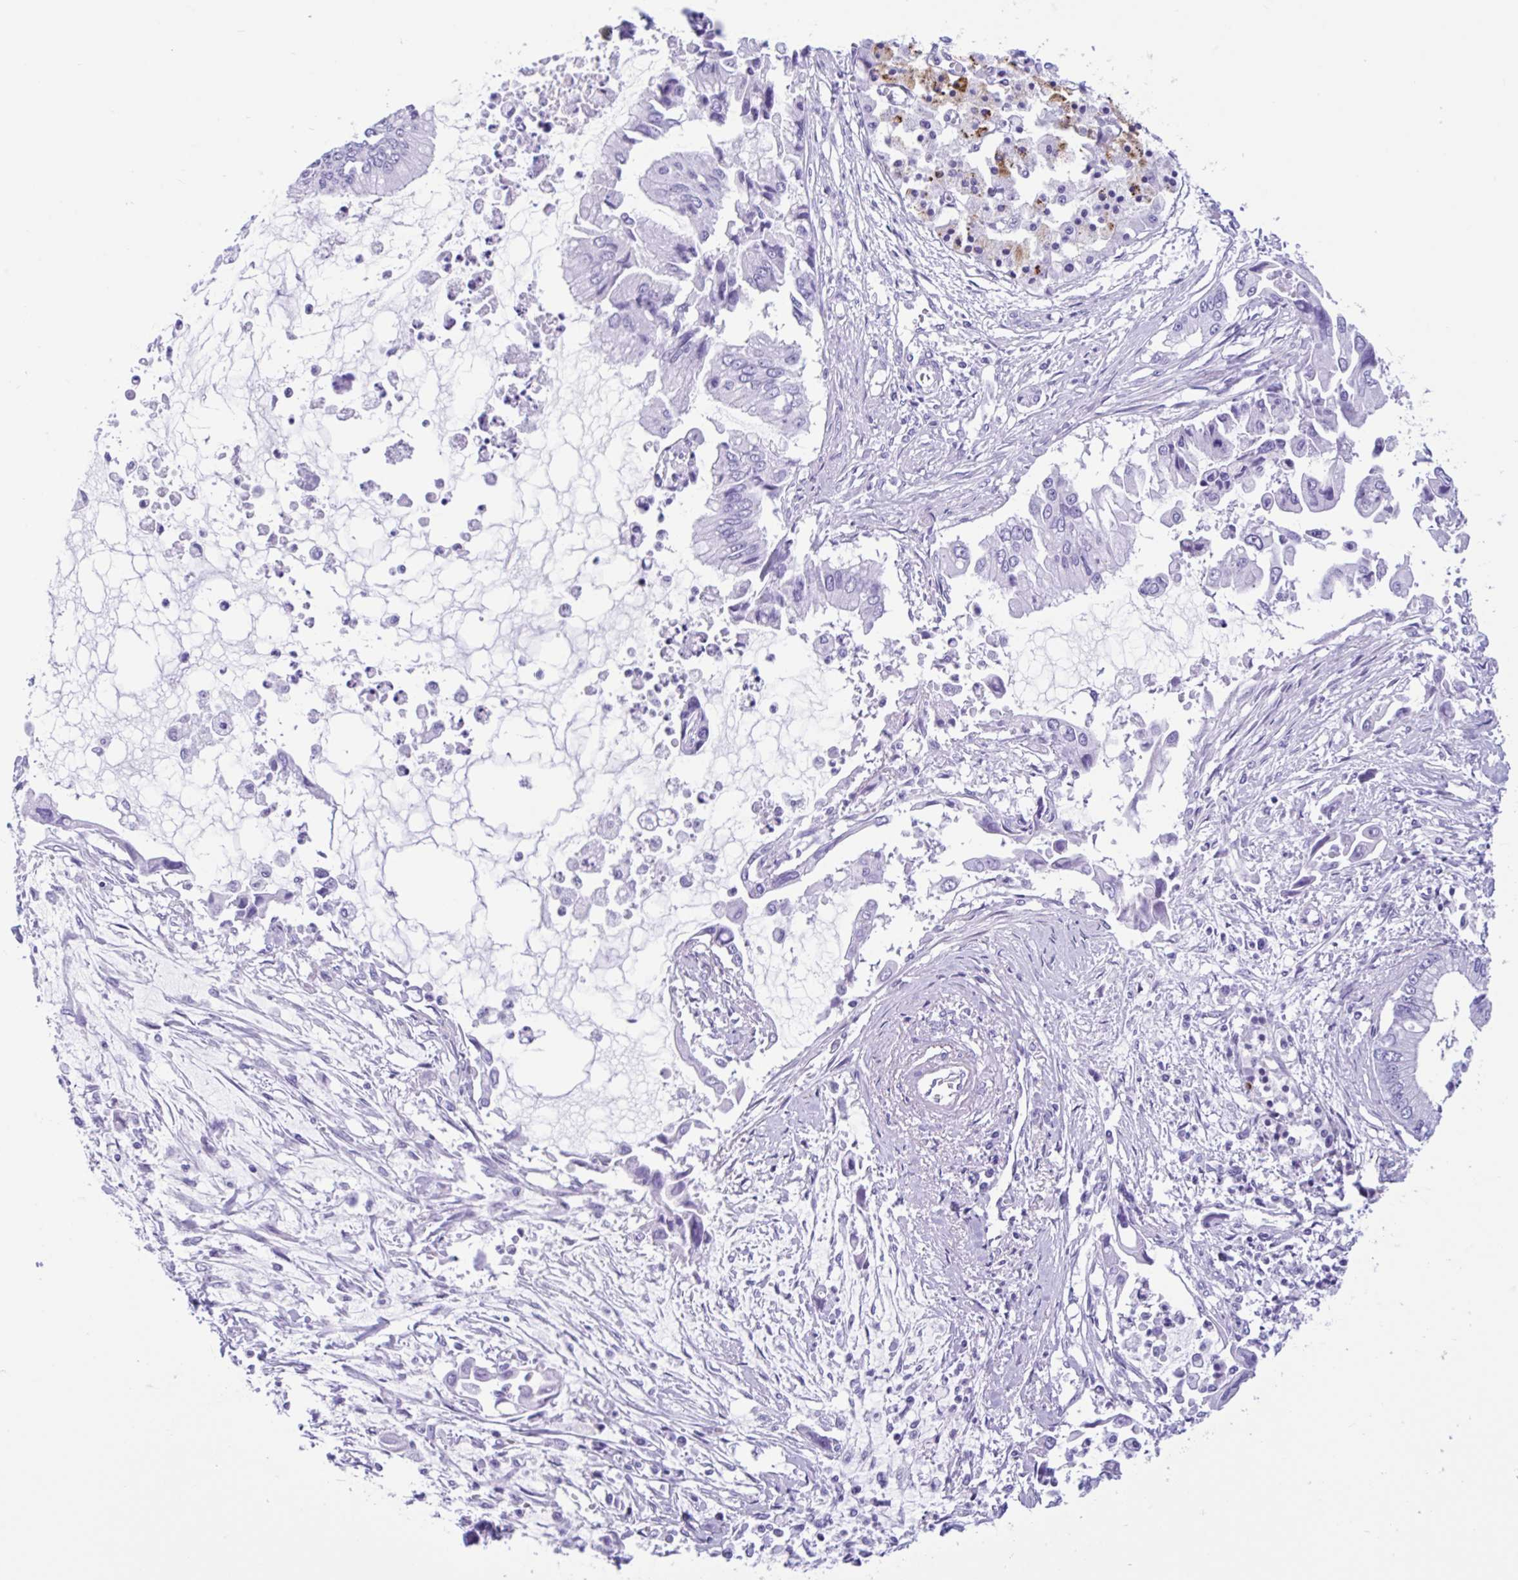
{"staining": {"intensity": "negative", "quantity": "none", "location": "none"}, "tissue": "pancreatic cancer", "cell_type": "Tumor cells", "image_type": "cancer", "snomed": [{"axis": "morphology", "description": "Adenocarcinoma, NOS"}, {"axis": "topography", "description": "Pancreas"}], "caption": "Tumor cells show no significant positivity in adenocarcinoma (pancreatic). The staining was performed using DAB (3,3'-diaminobenzidine) to visualize the protein expression in brown, while the nuclei were stained in blue with hematoxylin (Magnification: 20x).", "gene": "IAPP", "patient": {"sex": "male", "age": 84}}